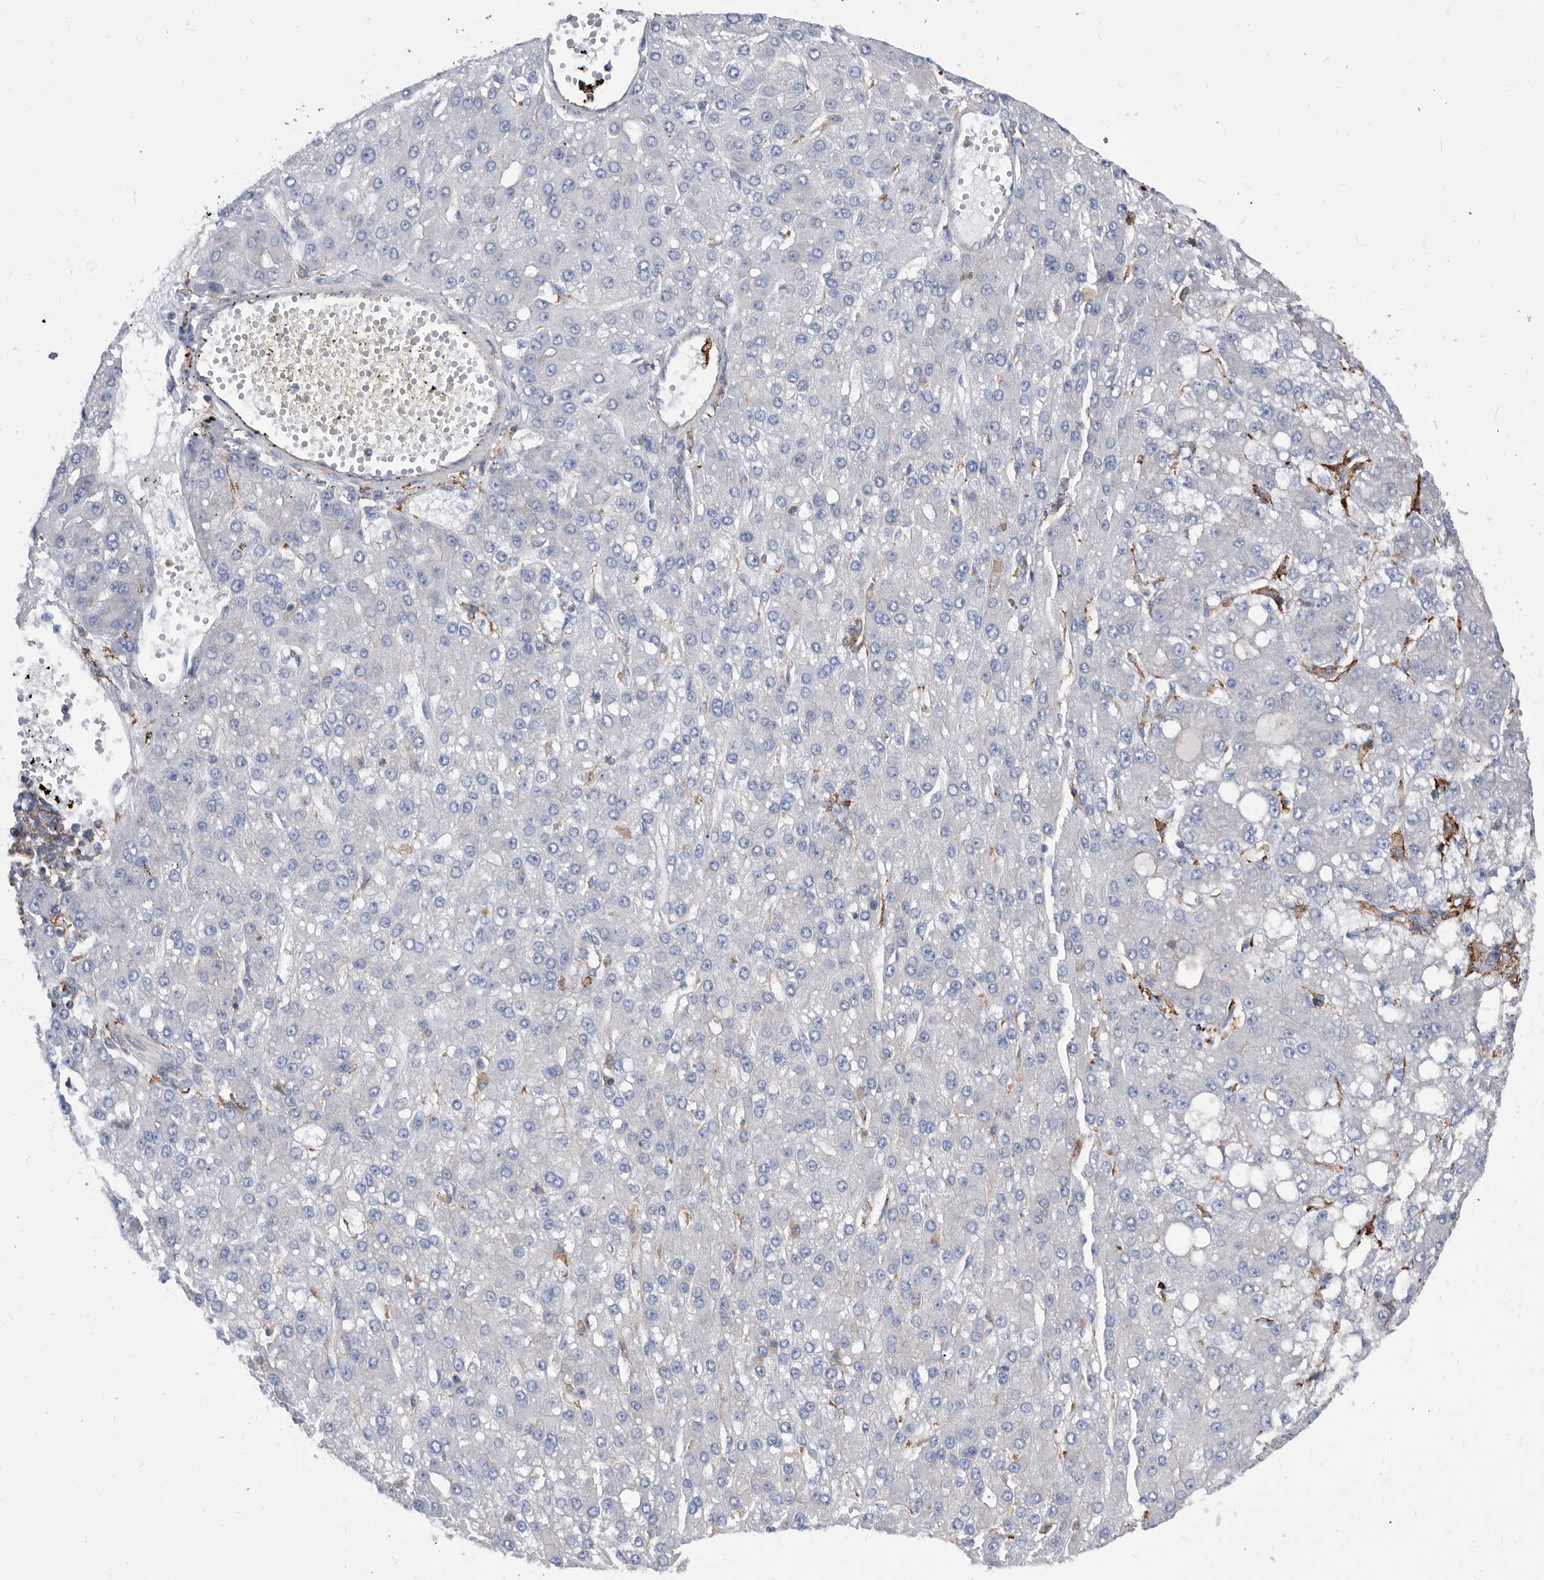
{"staining": {"intensity": "negative", "quantity": "none", "location": "none"}, "tissue": "liver cancer", "cell_type": "Tumor cells", "image_type": "cancer", "snomed": [{"axis": "morphology", "description": "Carcinoma, Hepatocellular, NOS"}, {"axis": "topography", "description": "Liver"}], "caption": "Tumor cells show no significant positivity in liver cancer.", "gene": "SMG7", "patient": {"sex": "male", "age": 67}}